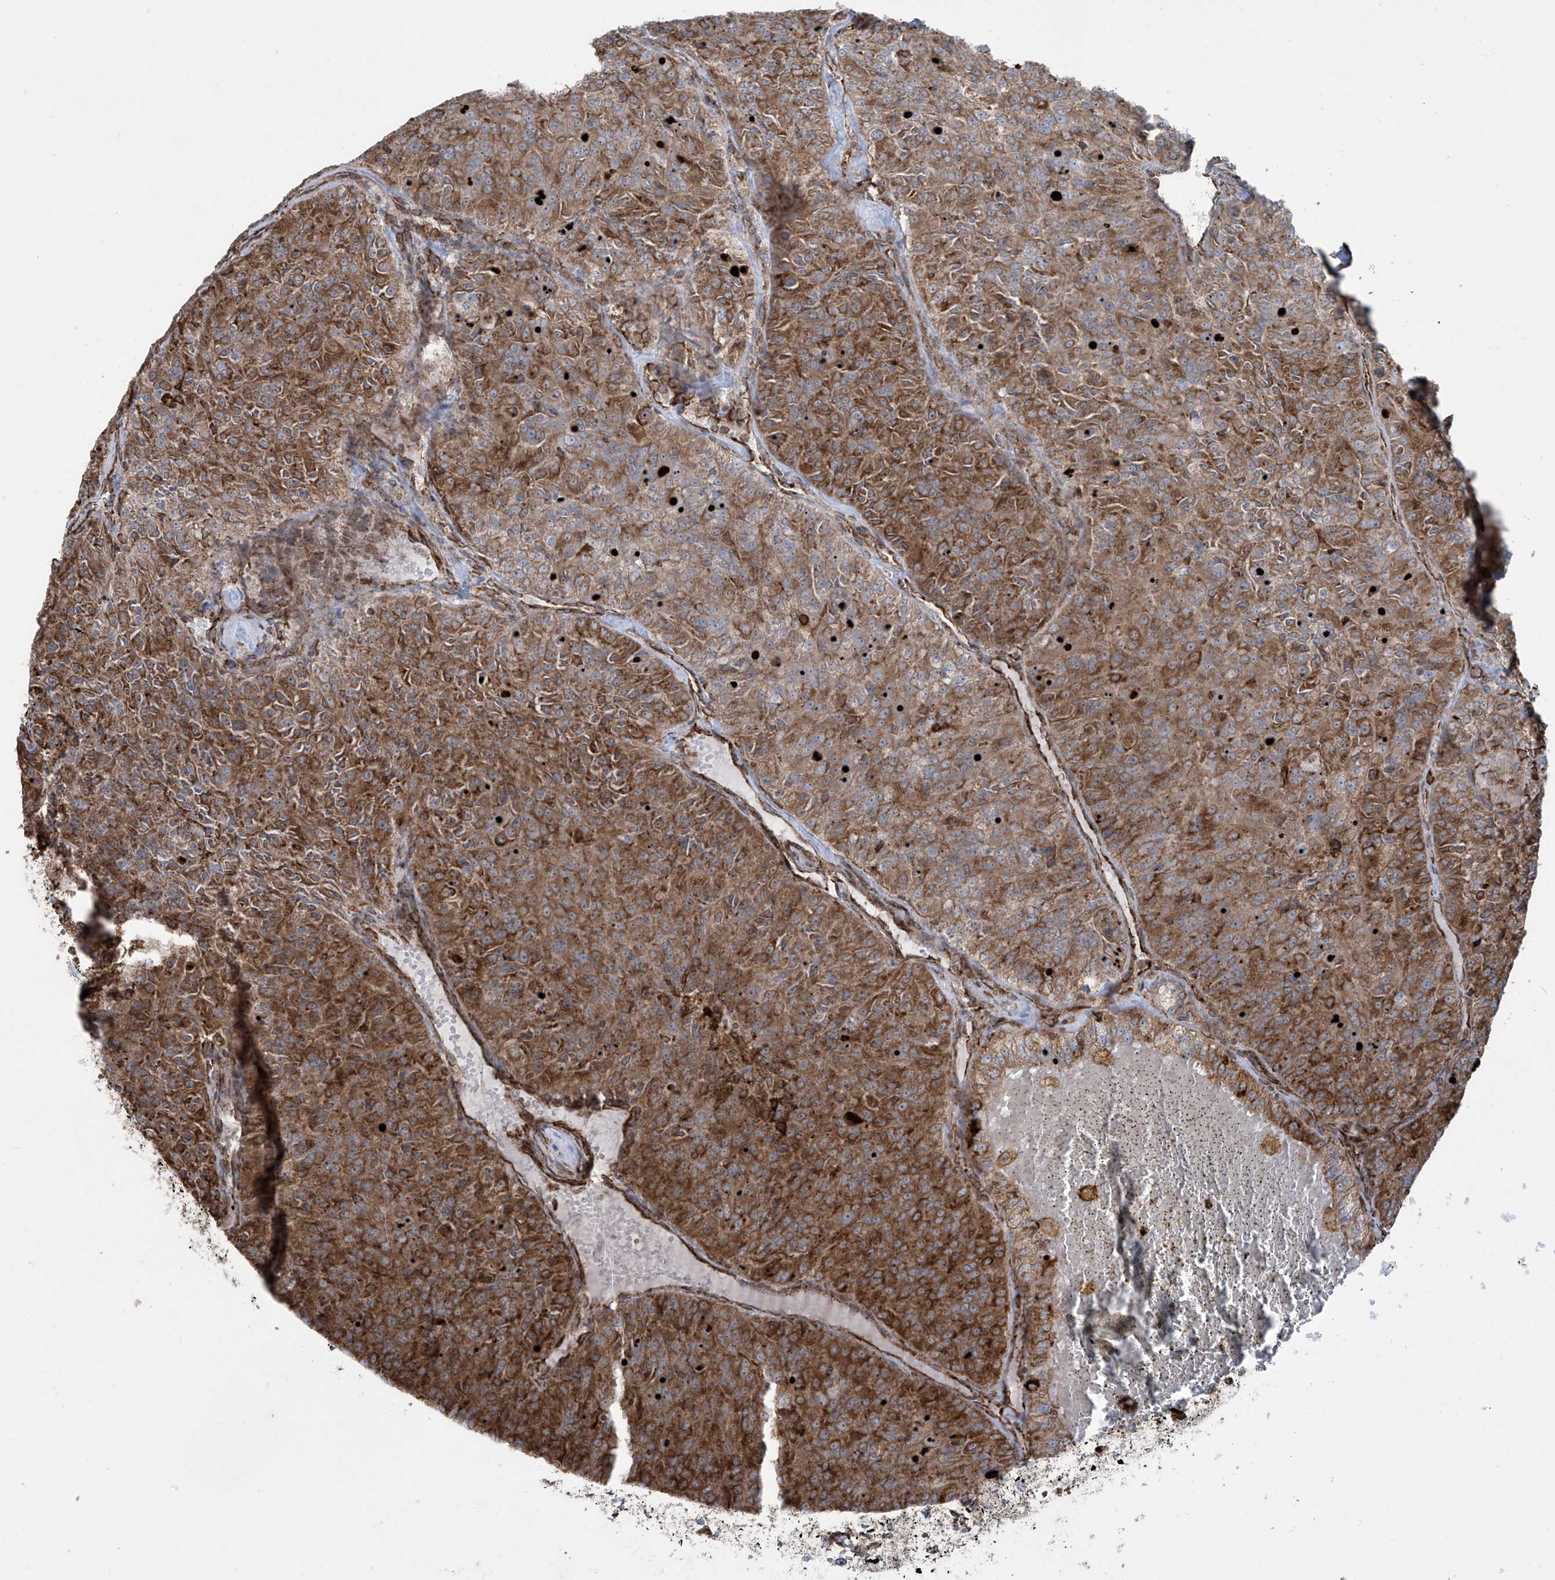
{"staining": {"intensity": "moderate", "quantity": ">75%", "location": "cytoplasmic/membranous"}, "tissue": "renal cancer", "cell_type": "Tumor cells", "image_type": "cancer", "snomed": [{"axis": "morphology", "description": "Adenocarcinoma, NOS"}, {"axis": "topography", "description": "Kidney"}], "caption": "A high-resolution photomicrograph shows IHC staining of renal cancer, which reveals moderate cytoplasmic/membranous staining in about >75% of tumor cells.", "gene": "MX1", "patient": {"sex": "female", "age": 63}}